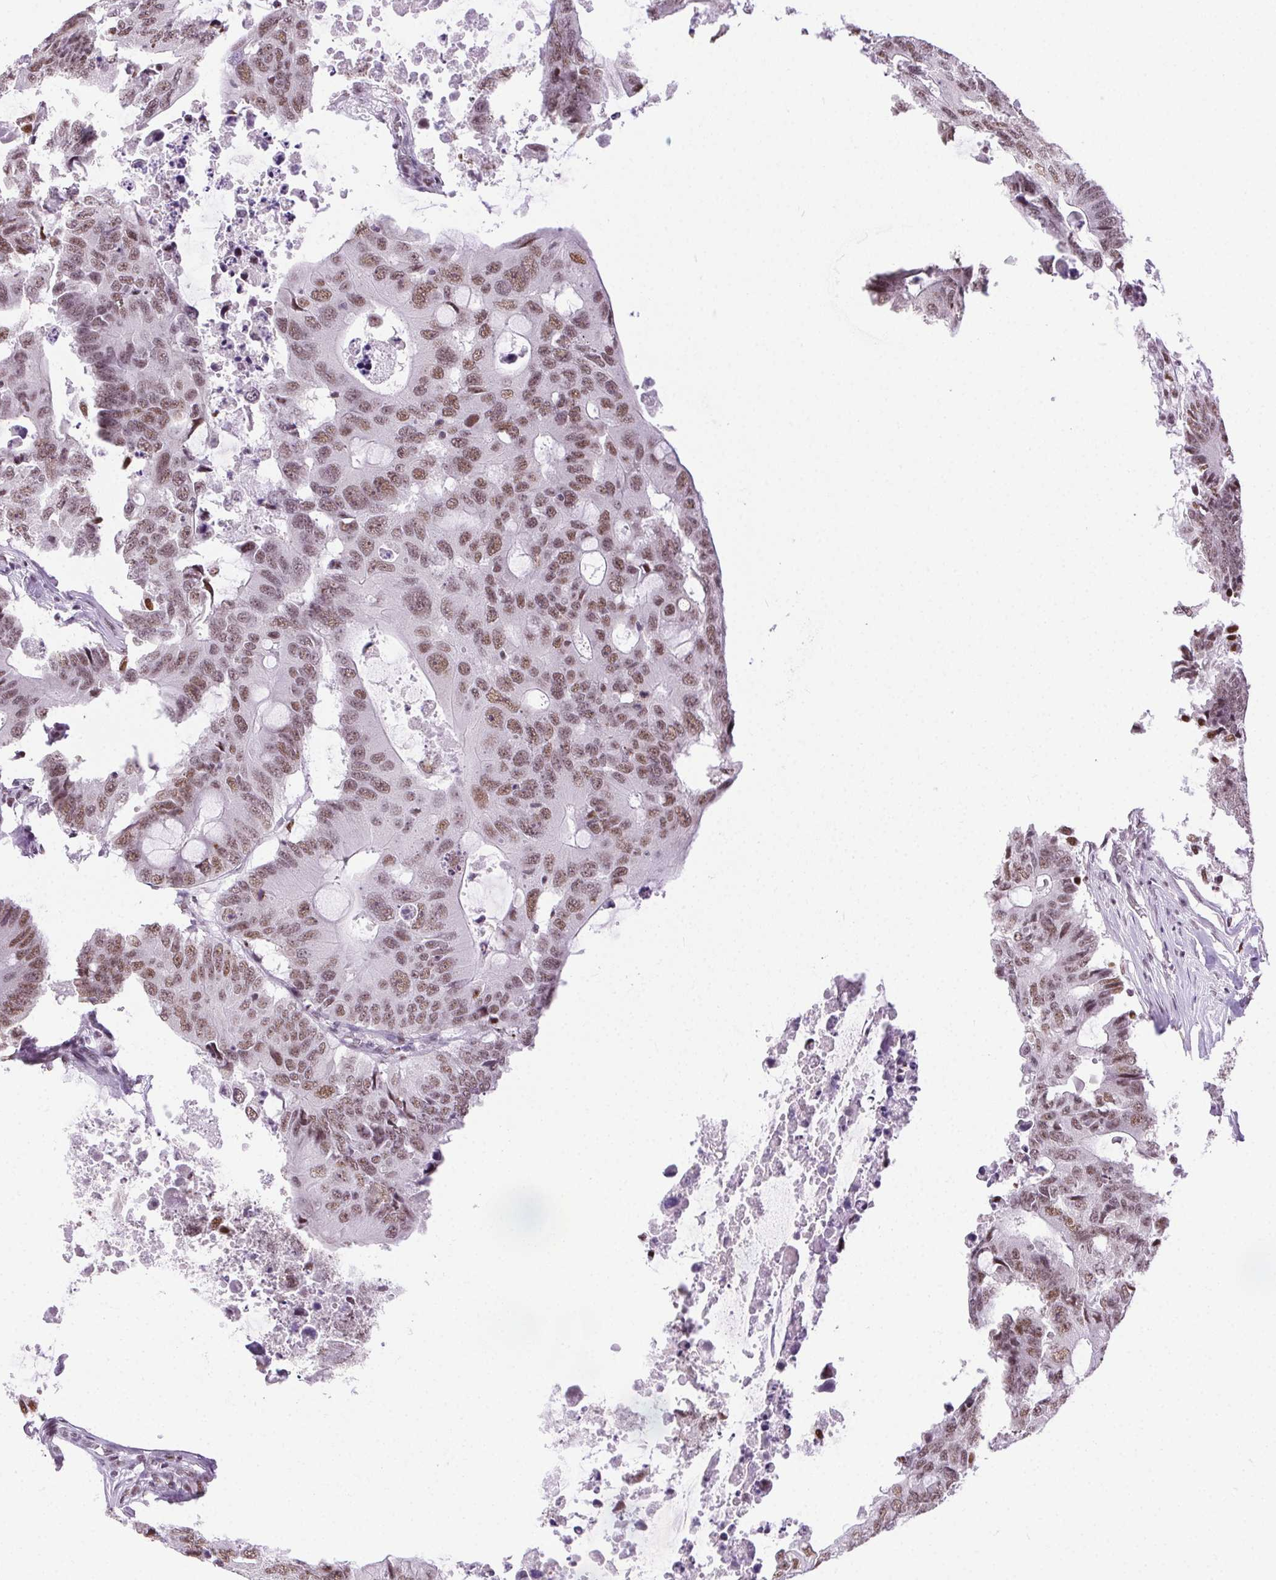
{"staining": {"intensity": "moderate", "quantity": ">75%", "location": "nuclear"}, "tissue": "colorectal cancer", "cell_type": "Tumor cells", "image_type": "cancer", "snomed": [{"axis": "morphology", "description": "Adenocarcinoma, NOS"}, {"axis": "topography", "description": "Colon"}], "caption": "Adenocarcinoma (colorectal) tissue displays moderate nuclear staining in approximately >75% of tumor cells", "gene": "TRA2B", "patient": {"sex": "male", "age": 71}}